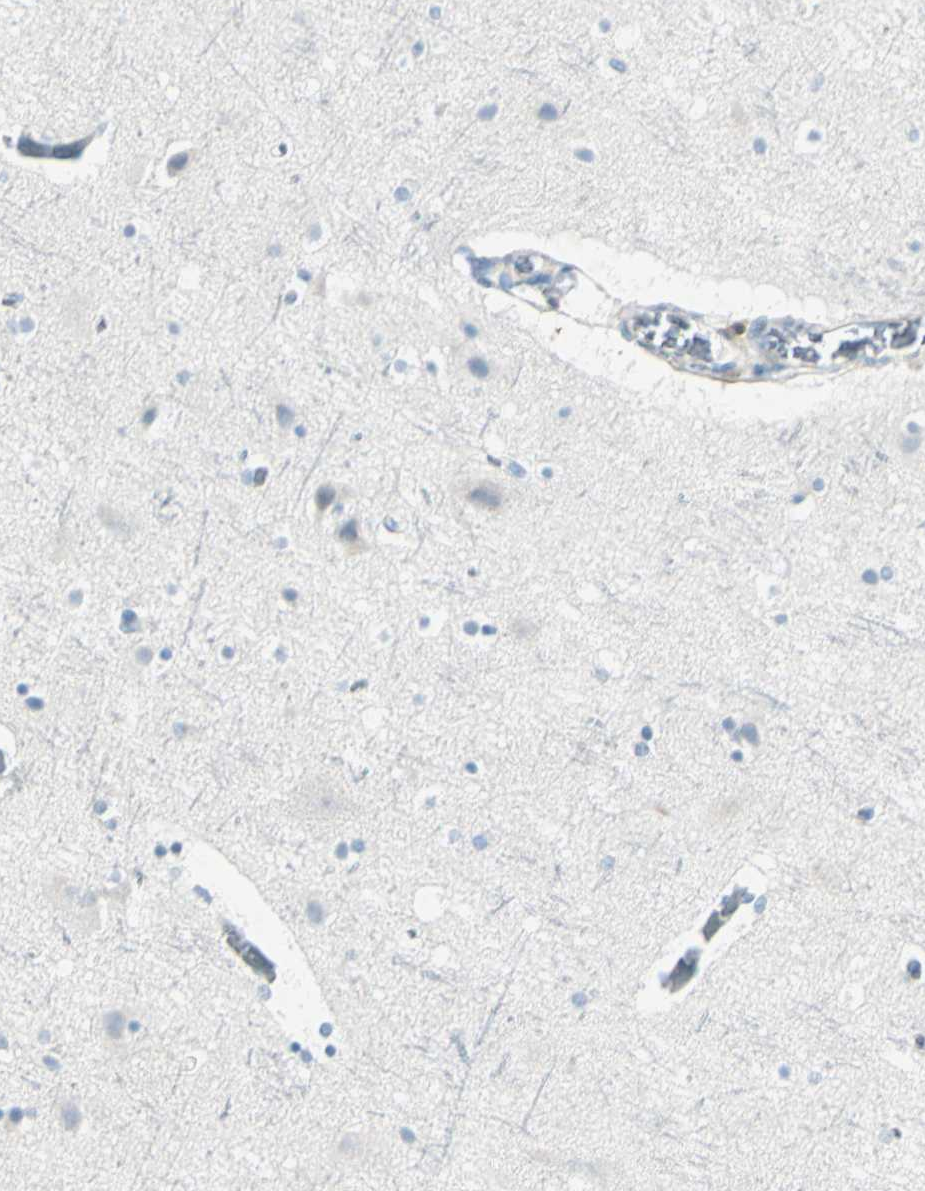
{"staining": {"intensity": "weak", "quantity": "25%-75%", "location": "cytoplasmic/membranous"}, "tissue": "cerebral cortex", "cell_type": "Endothelial cells", "image_type": "normal", "snomed": [{"axis": "morphology", "description": "Normal tissue, NOS"}, {"axis": "topography", "description": "Cerebral cortex"}], "caption": "Protein analysis of unremarkable cerebral cortex demonstrates weak cytoplasmic/membranous staining in about 25%-75% of endothelial cells. The protein of interest is shown in brown color, while the nuclei are stained blue.", "gene": "TRAF1", "patient": {"sex": "male", "age": 45}}